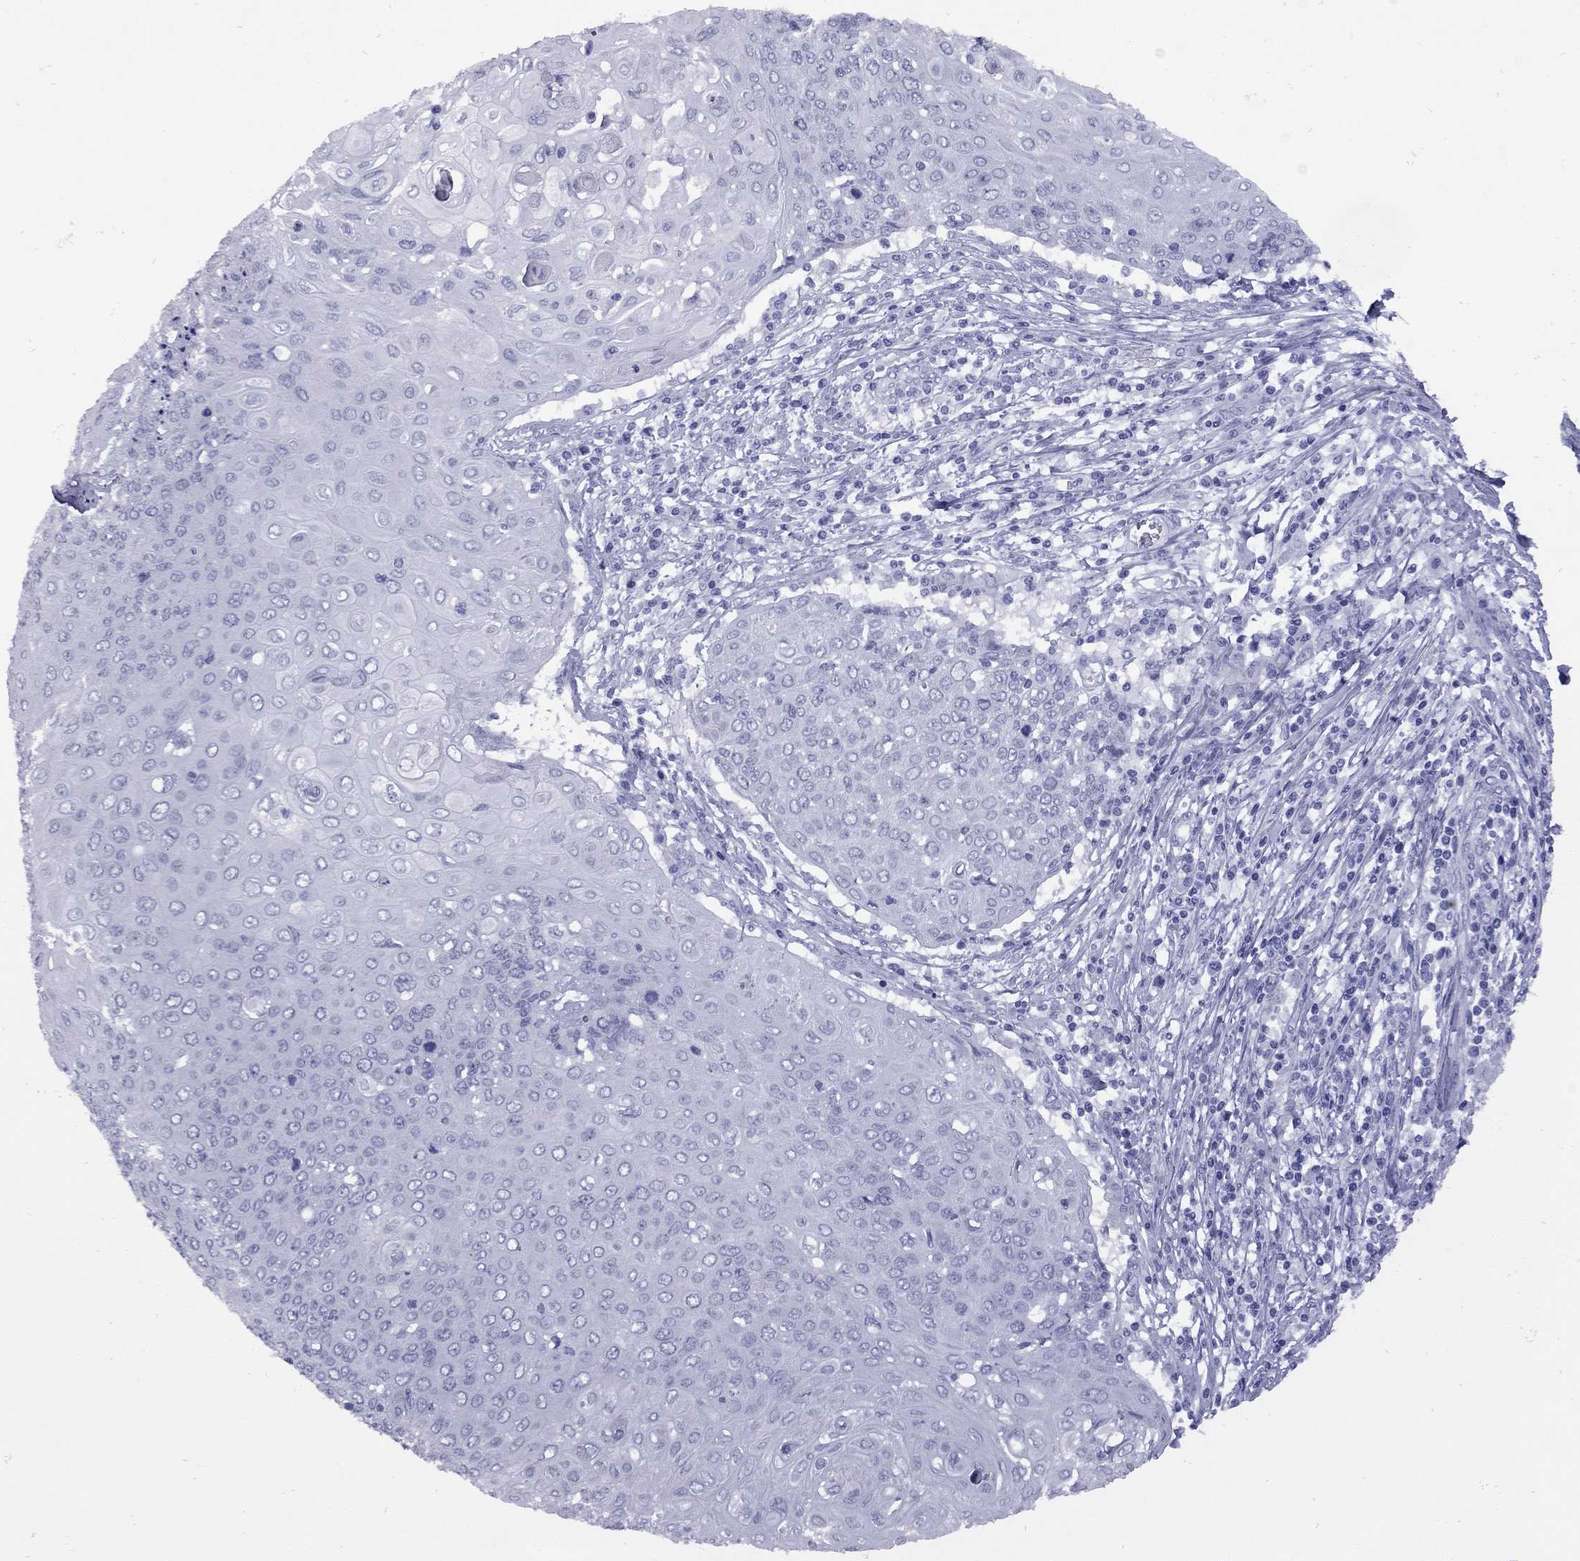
{"staining": {"intensity": "negative", "quantity": "none", "location": "none"}, "tissue": "cervical cancer", "cell_type": "Tumor cells", "image_type": "cancer", "snomed": [{"axis": "morphology", "description": "Squamous cell carcinoma, NOS"}, {"axis": "topography", "description": "Cervix"}], "caption": "Immunohistochemistry photomicrograph of squamous cell carcinoma (cervical) stained for a protein (brown), which displays no positivity in tumor cells.", "gene": "EPPIN", "patient": {"sex": "female", "age": 39}}